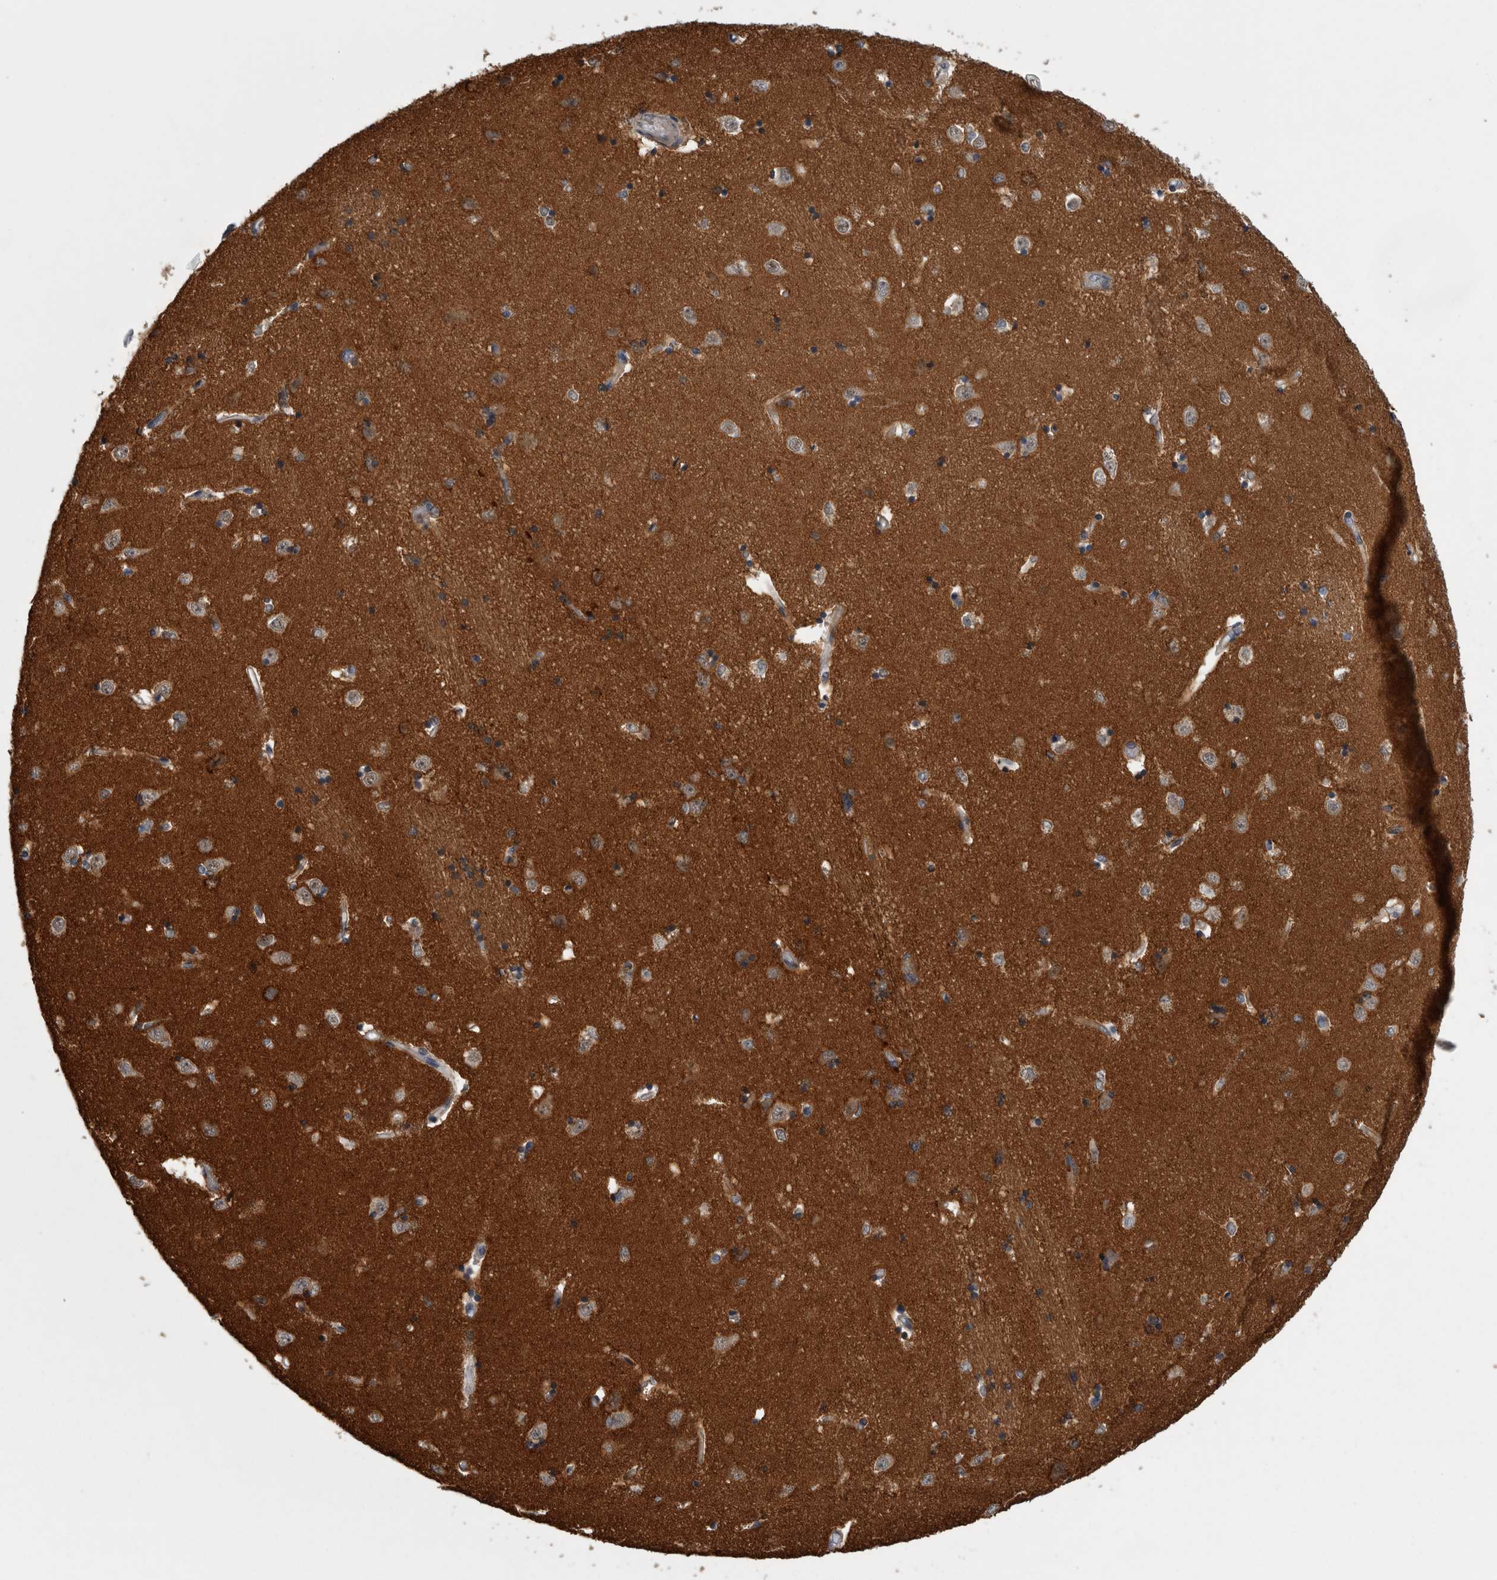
{"staining": {"intensity": "moderate", "quantity": "<25%", "location": "cytoplasmic/membranous"}, "tissue": "caudate", "cell_type": "Glial cells", "image_type": "normal", "snomed": [{"axis": "morphology", "description": "Normal tissue, NOS"}, {"axis": "topography", "description": "Lateral ventricle wall"}], "caption": "Protein expression by immunohistochemistry (IHC) displays moderate cytoplasmic/membranous staining in approximately <25% of glial cells in benign caudate.", "gene": "PEBP4", "patient": {"sex": "male", "age": 45}}